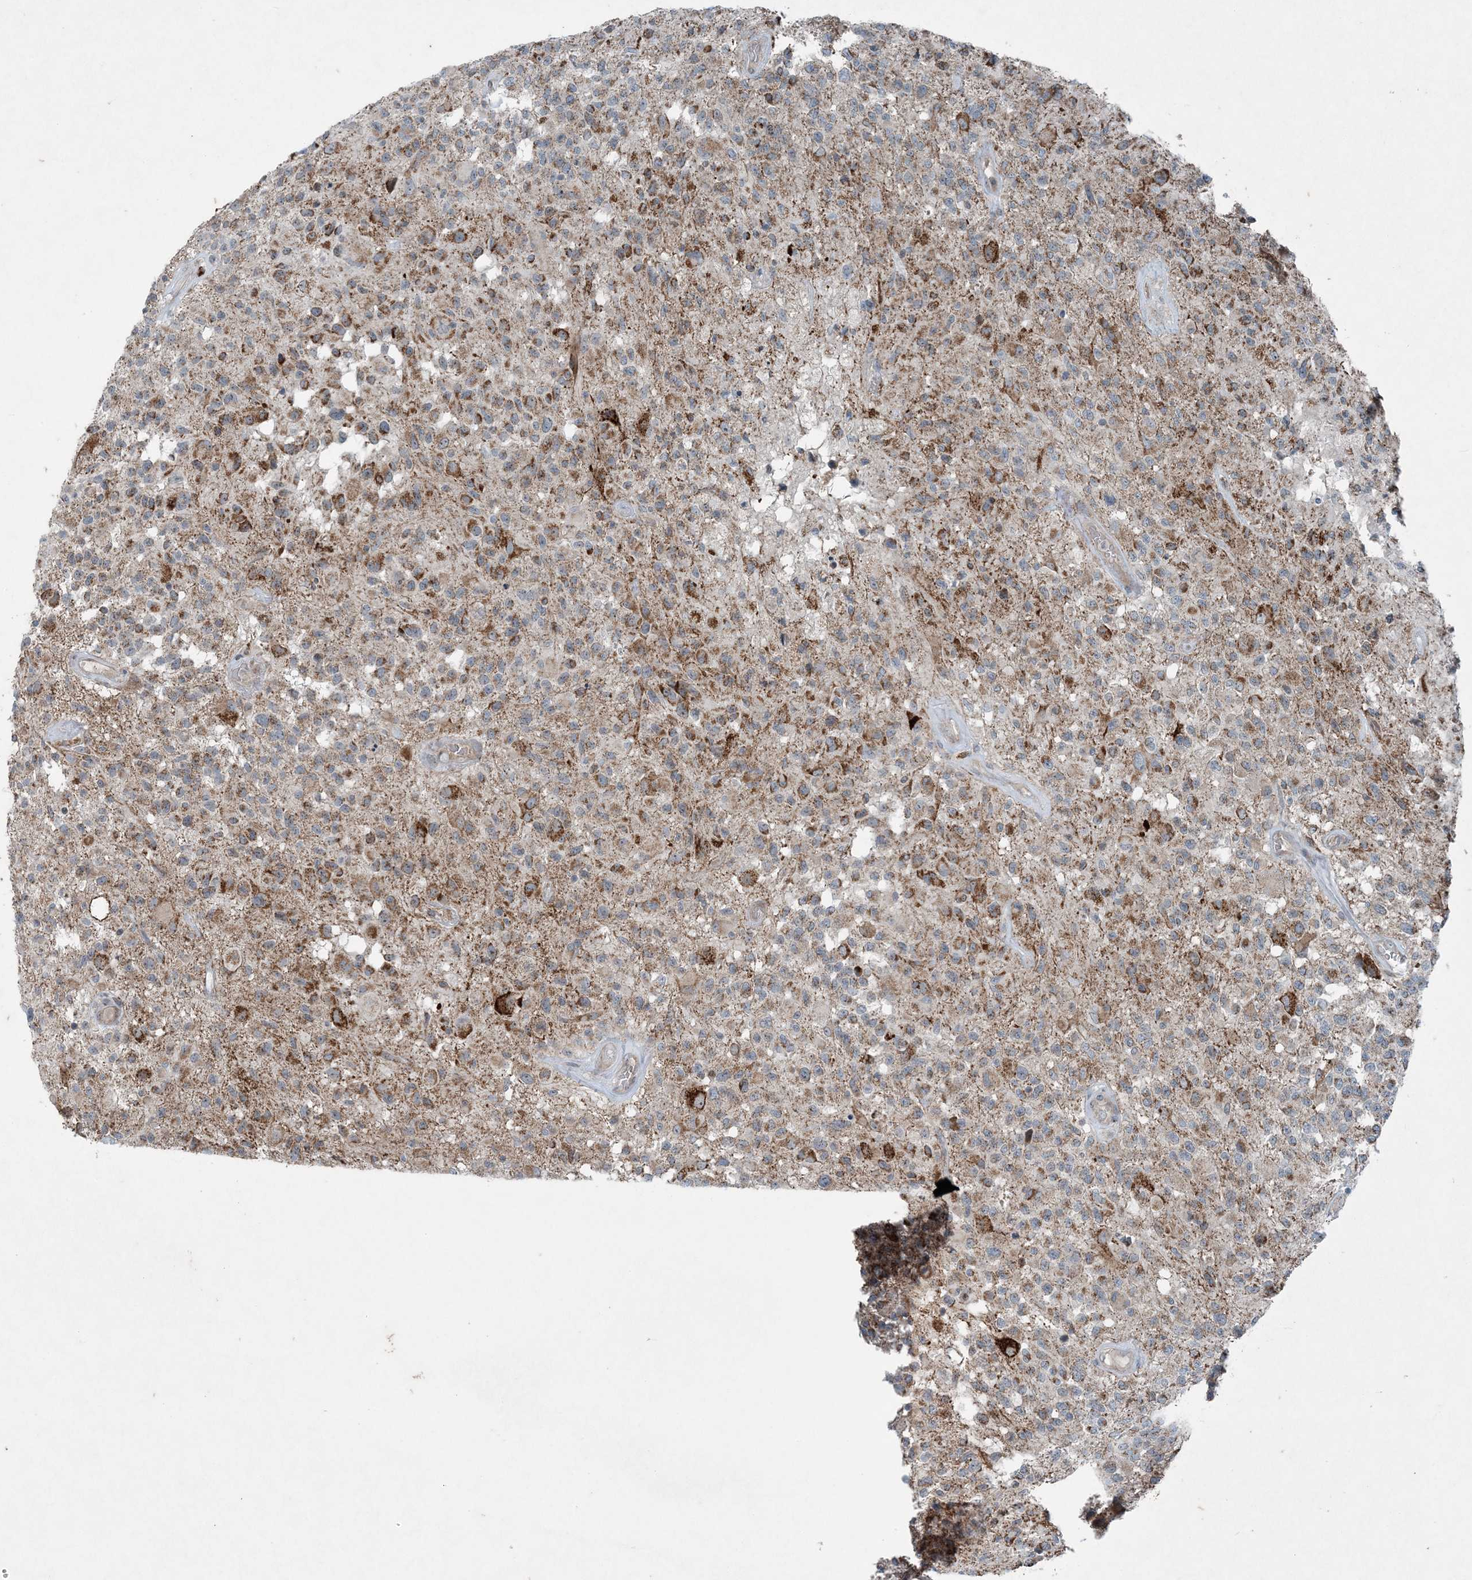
{"staining": {"intensity": "moderate", "quantity": ">75%", "location": "cytoplasmic/membranous"}, "tissue": "glioma", "cell_type": "Tumor cells", "image_type": "cancer", "snomed": [{"axis": "morphology", "description": "Glioma, malignant, High grade"}, {"axis": "morphology", "description": "Glioblastoma, NOS"}, {"axis": "topography", "description": "Brain"}], "caption": "Tumor cells demonstrate moderate cytoplasmic/membranous positivity in approximately >75% of cells in glioblastoma.", "gene": "PC", "patient": {"sex": "male", "age": 60}}